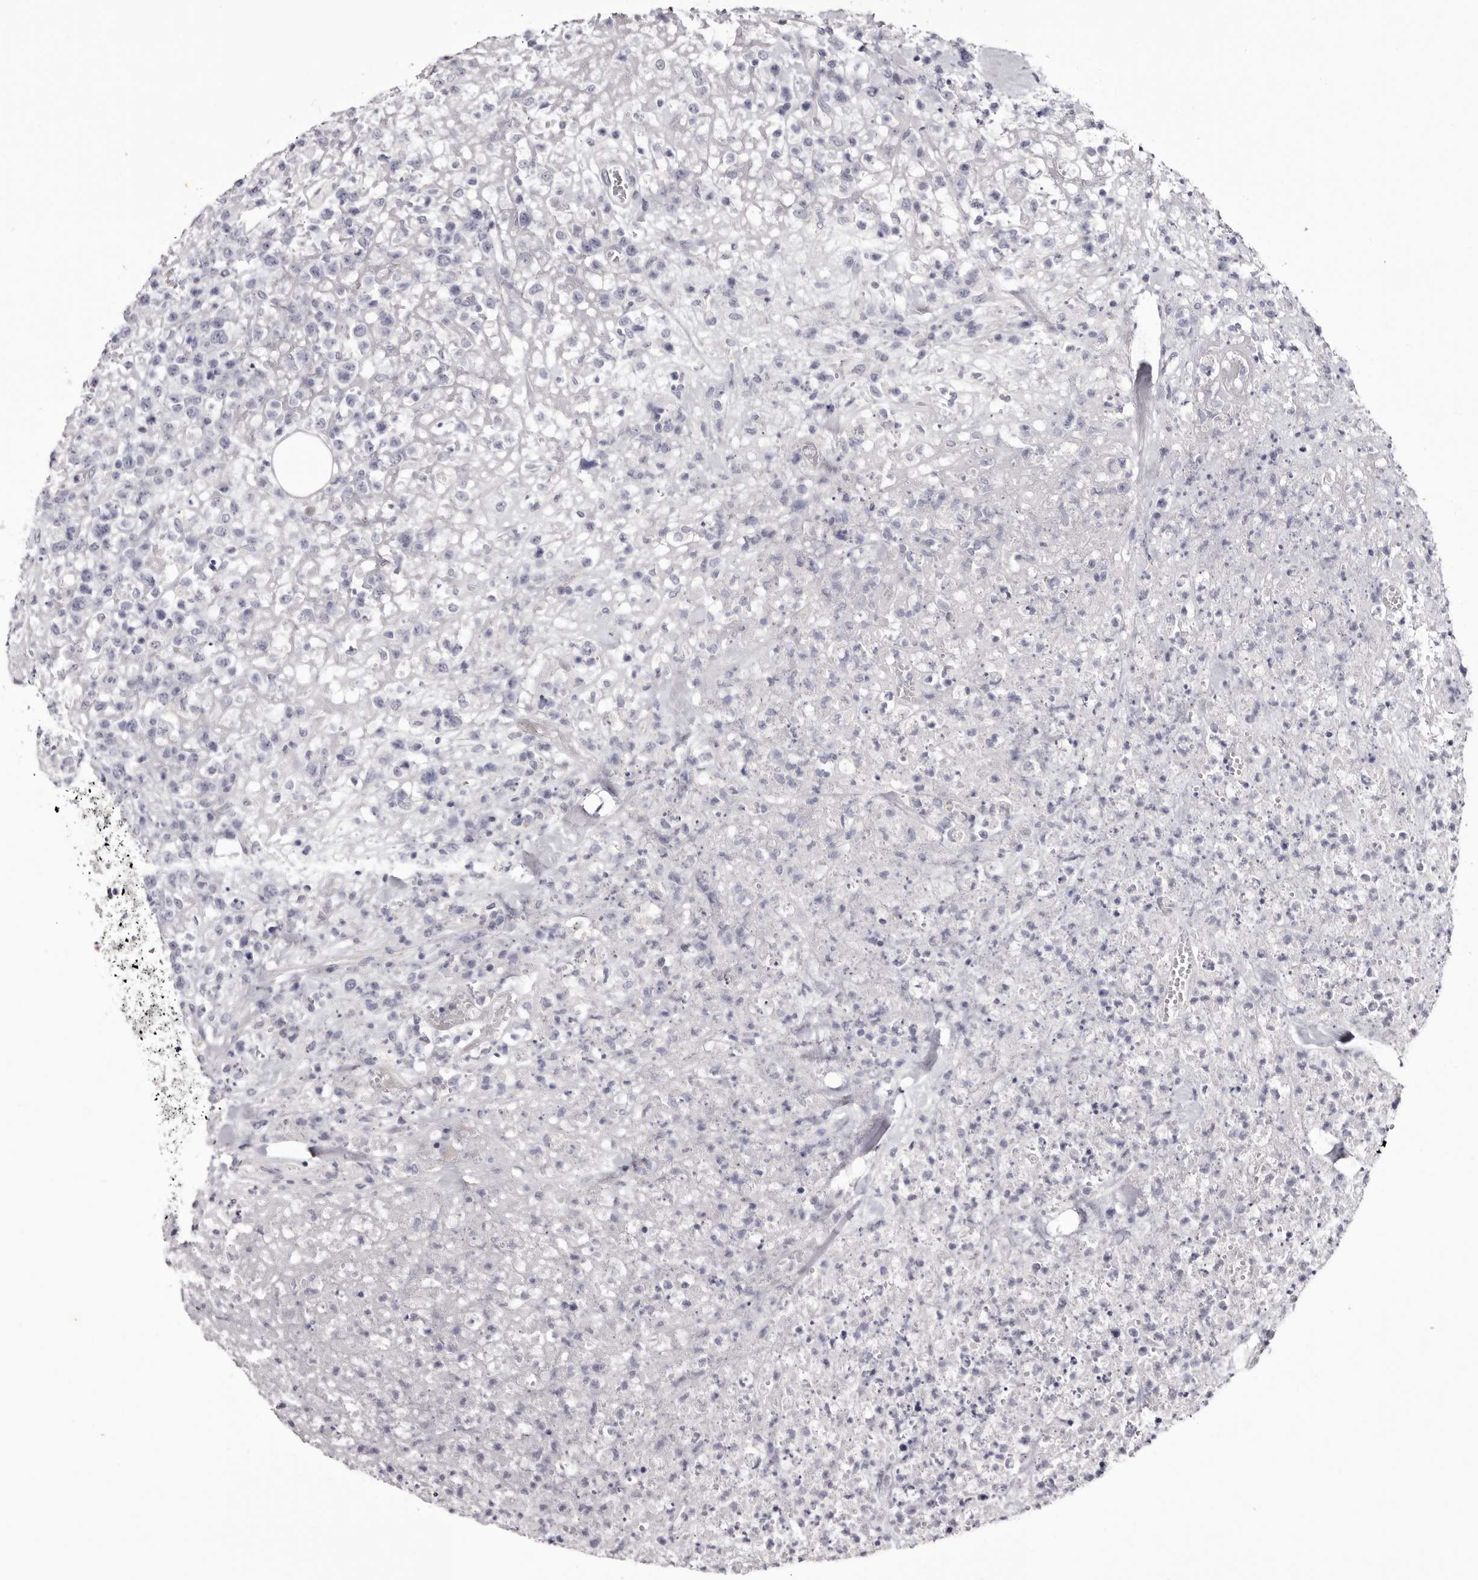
{"staining": {"intensity": "negative", "quantity": "none", "location": "none"}, "tissue": "lymphoma", "cell_type": "Tumor cells", "image_type": "cancer", "snomed": [{"axis": "morphology", "description": "Malignant lymphoma, non-Hodgkin's type, High grade"}, {"axis": "topography", "description": "Colon"}], "caption": "Immunohistochemistry (IHC) micrograph of human high-grade malignant lymphoma, non-Hodgkin's type stained for a protein (brown), which displays no staining in tumor cells.", "gene": "CA6", "patient": {"sex": "female", "age": 53}}